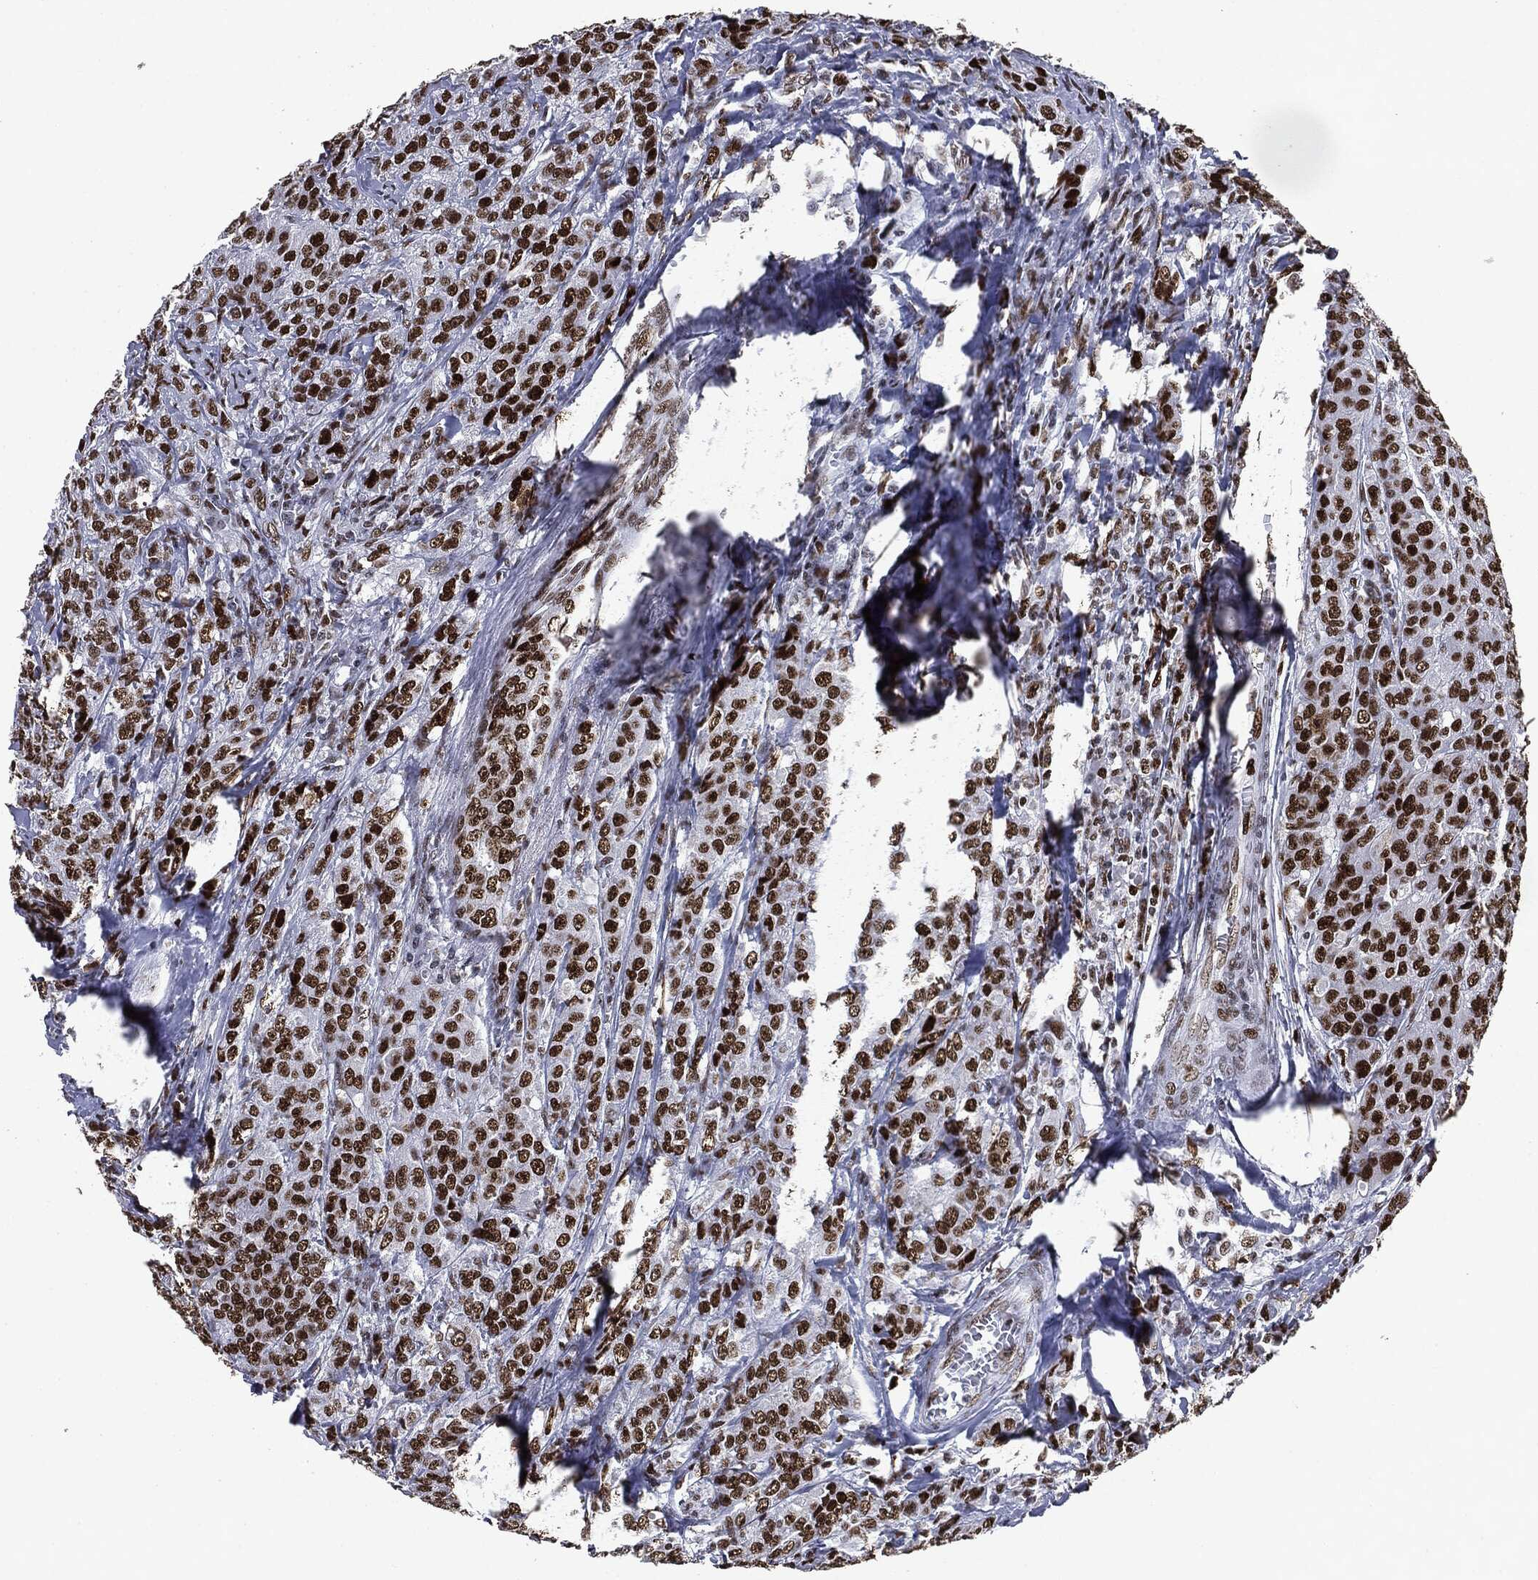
{"staining": {"intensity": "strong", "quantity": ">75%", "location": "nuclear"}, "tissue": "breast cancer", "cell_type": "Tumor cells", "image_type": "cancer", "snomed": [{"axis": "morphology", "description": "Duct carcinoma"}, {"axis": "topography", "description": "Breast"}], "caption": "Protein expression analysis of human breast intraductal carcinoma reveals strong nuclear positivity in approximately >75% of tumor cells.", "gene": "MSH2", "patient": {"sex": "female", "age": 43}}